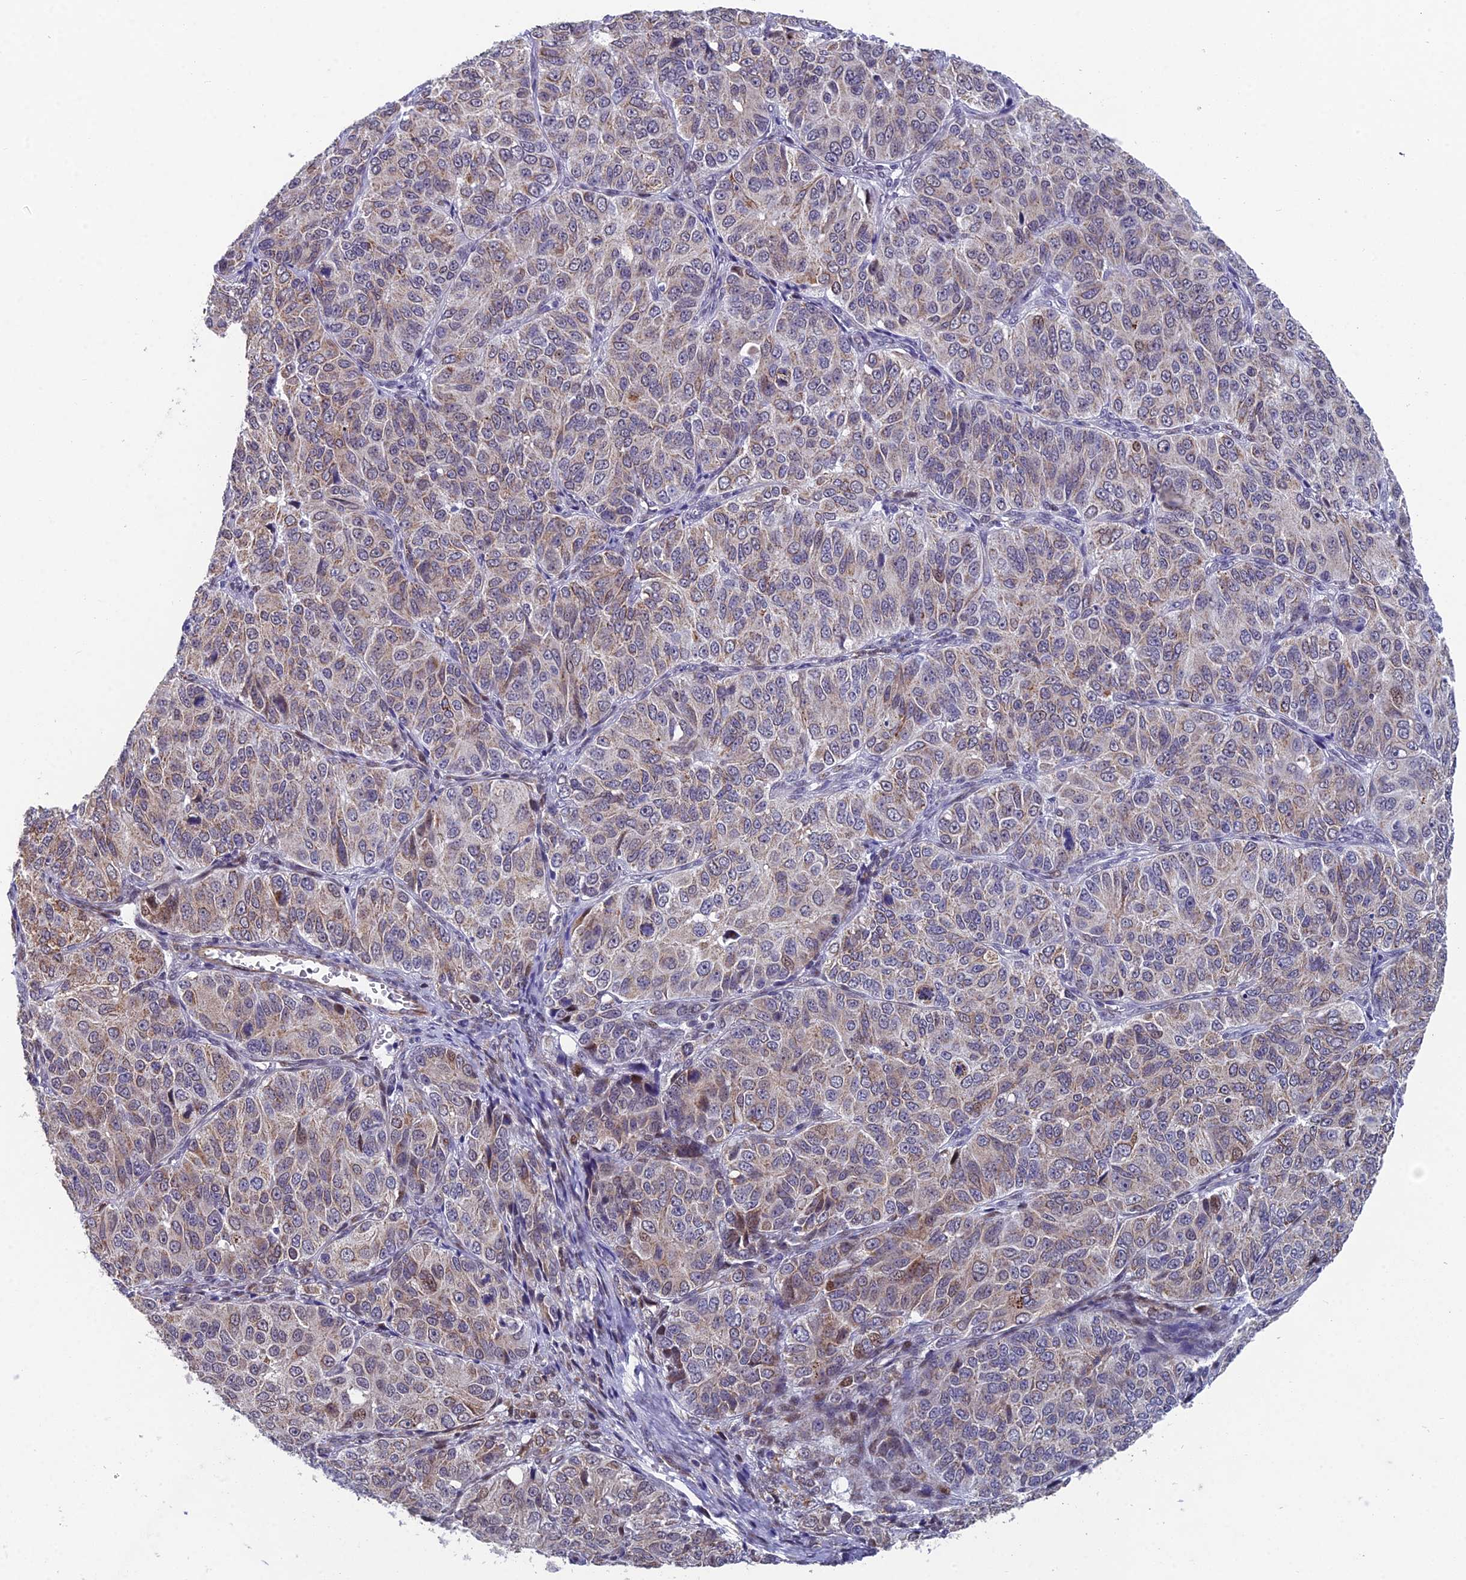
{"staining": {"intensity": "weak", "quantity": ">75%", "location": "cytoplasmic/membranous"}, "tissue": "ovarian cancer", "cell_type": "Tumor cells", "image_type": "cancer", "snomed": [{"axis": "morphology", "description": "Carcinoma, endometroid"}, {"axis": "topography", "description": "Ovary"}], "caption": "The micrograph reveals a brown stain indicating the presence of a protein in the cytoplasmic/membranous of tumor cells in endometroid carcinoma (ovarian). The protein of interest is stained brown, and the nuclei are stained in blue (DAB IHC with brightfield microscopy, high magnification).", "gene": "XKR9", "patient": {"sex": "female", "age": 51}}